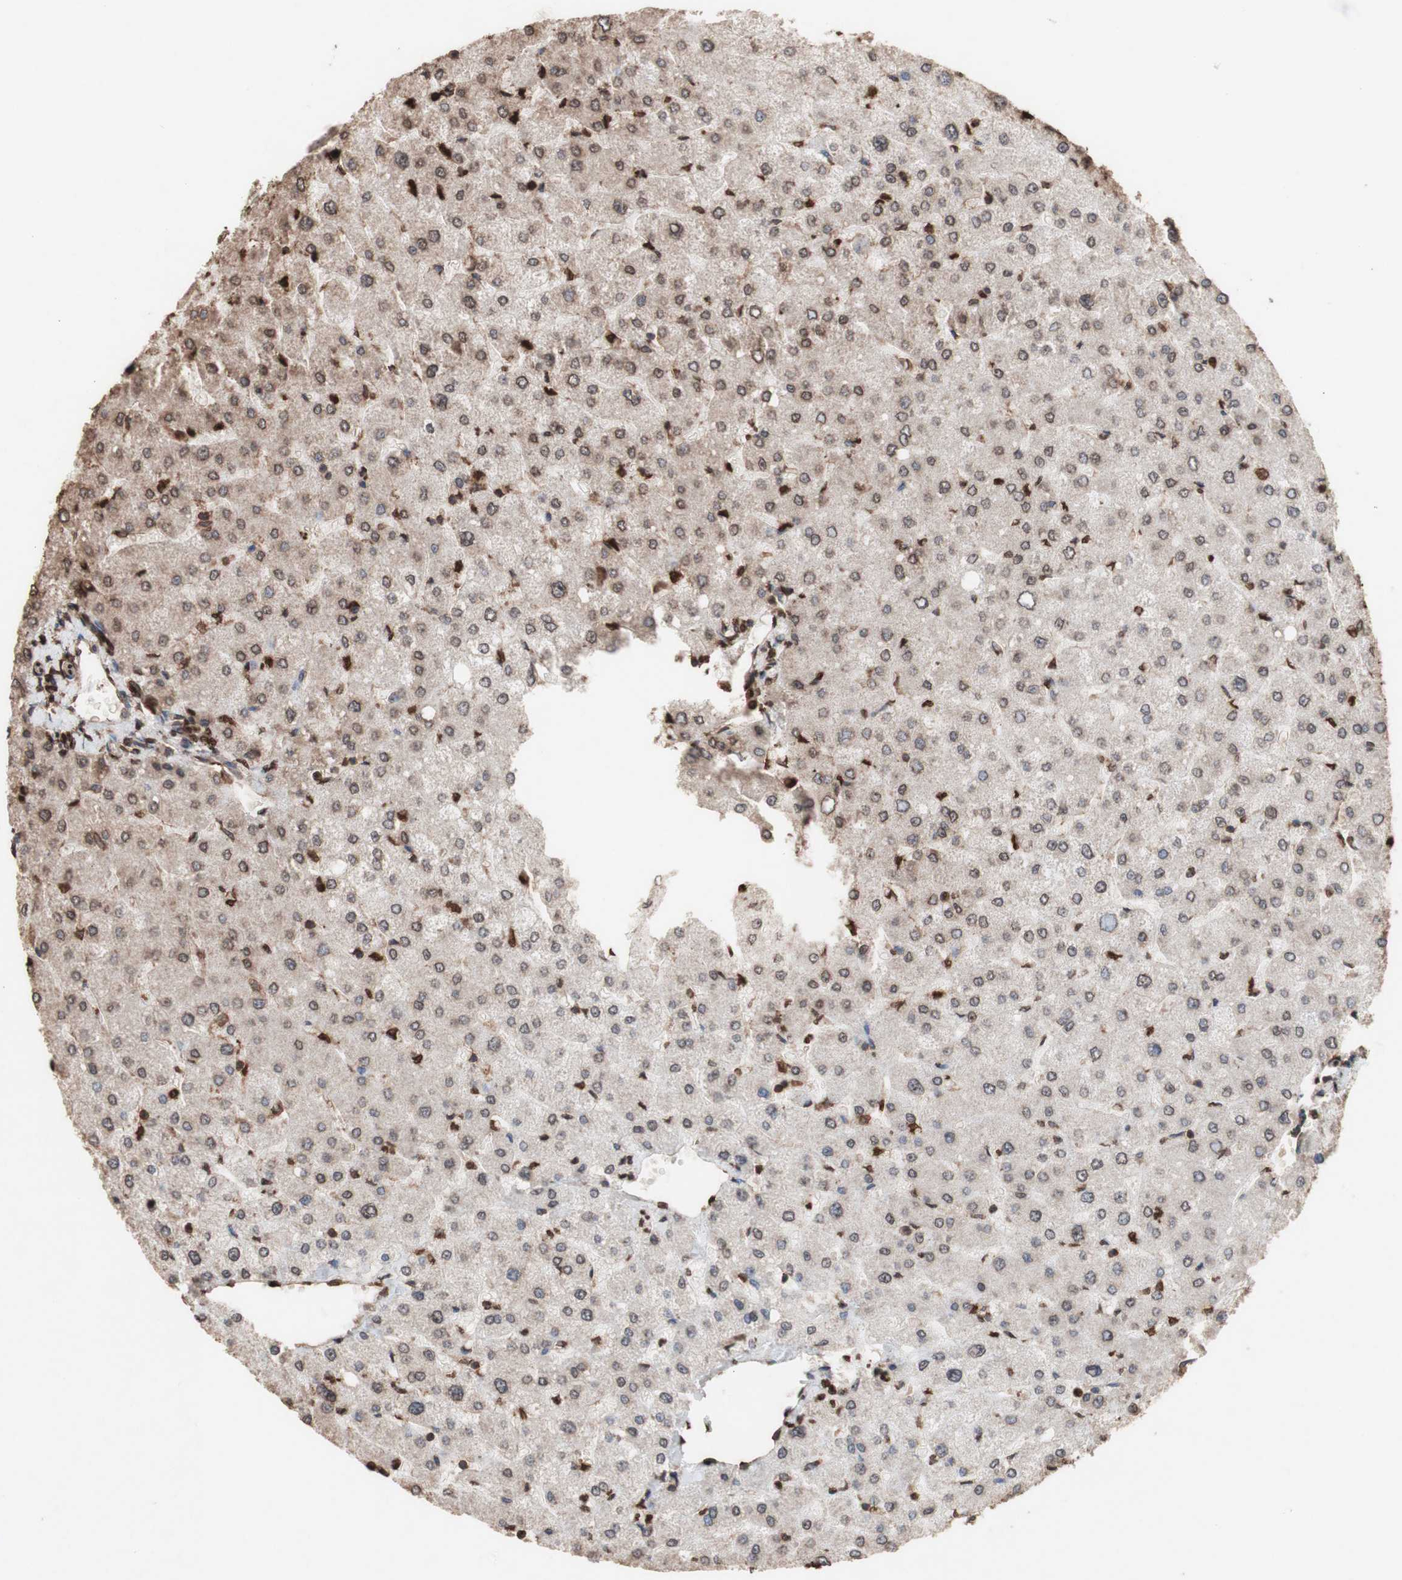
{"staining": {"intensity": "weak", "quantity": ">75%", "location": "cytoplasmic/membranous,nuclear"}, "tissue": "liver", "cell_type": "Cholangiocytes", "image_type": "normal", "snomed": [{"axis": "morphology", "description": "Normal tissue, NOS"}, {"axis": "topography", "description": "Liver"}], "caption": "Liver stained with DAB immunohistochemistry reveals low levels of weak cytoplasmic/membranous,nuclear staining in about >75% of cholangiocytes. The staining was performed using DAB to visualize the protein expression in brown, while the nuclei were stained in blue with hematoxylin (Magnification: 20x).", "gene": "PIDD1", "patient": {"sex": "male", "age": 55}}